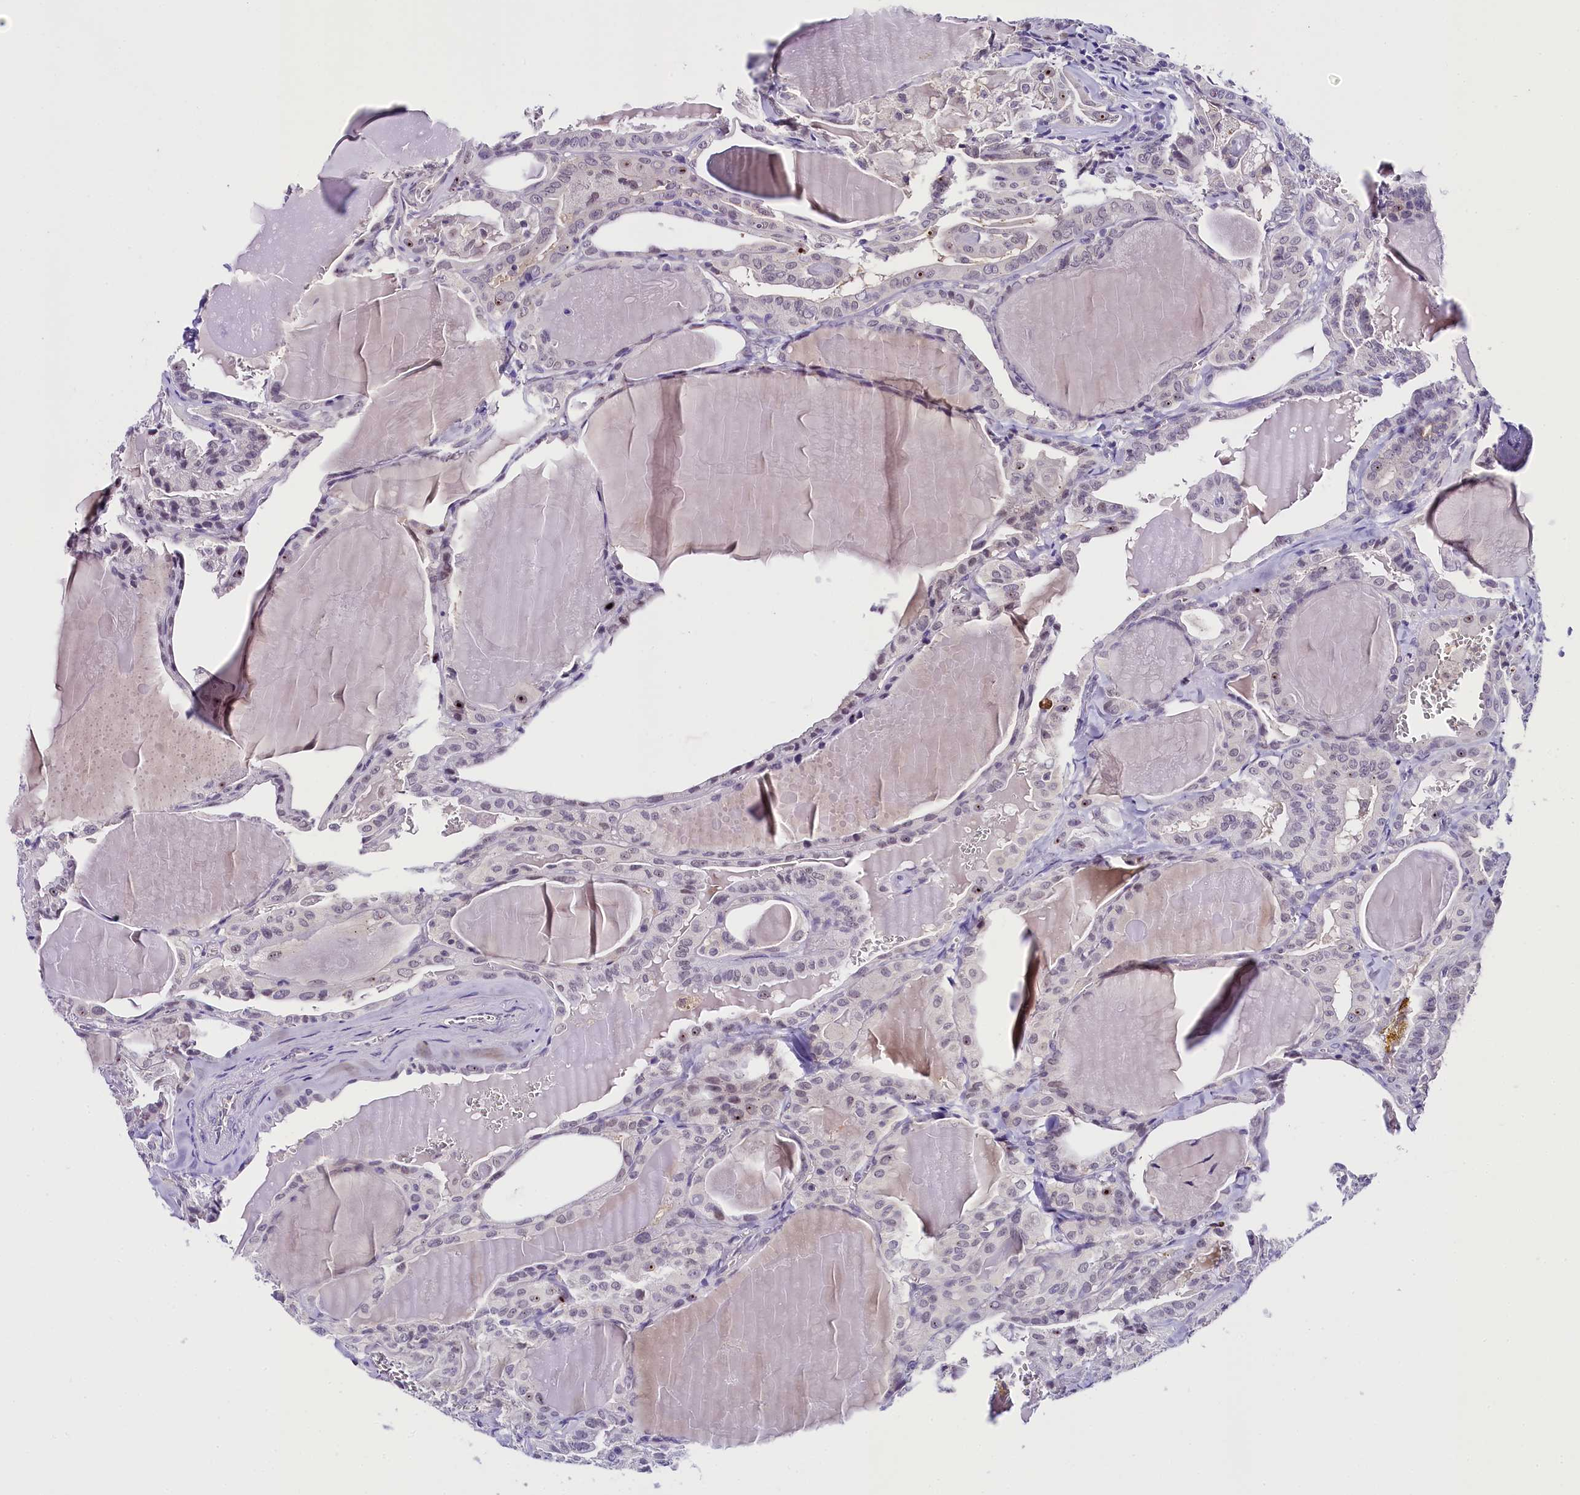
{"staining": {"intensity": "weak", "quantity": "<25%", "location": "nuclear"}, "tissue": "thyroid cancer", "cell_type": "Tumor cells", "image_type": "cancer", "snomed": [{"axis": "morphology", "description": "Papillary adenocarcinoma, NOS"}, {"axis": "topography", "description": "Thyroid gland"}], "caption": "Histopathology image shows no protein staining in tumor cells of thyroid cancer (papillary adenocarcinoma) tissue. The staining was performed using DAB (3,3'-diaminobenzidine) to visualize the protein expression in brown, while the nuclei were stained in blue with hematoxylin (Magnification: 20x).", "gene": "IQCN", "patient": {"sex": "male", "age": 52}}